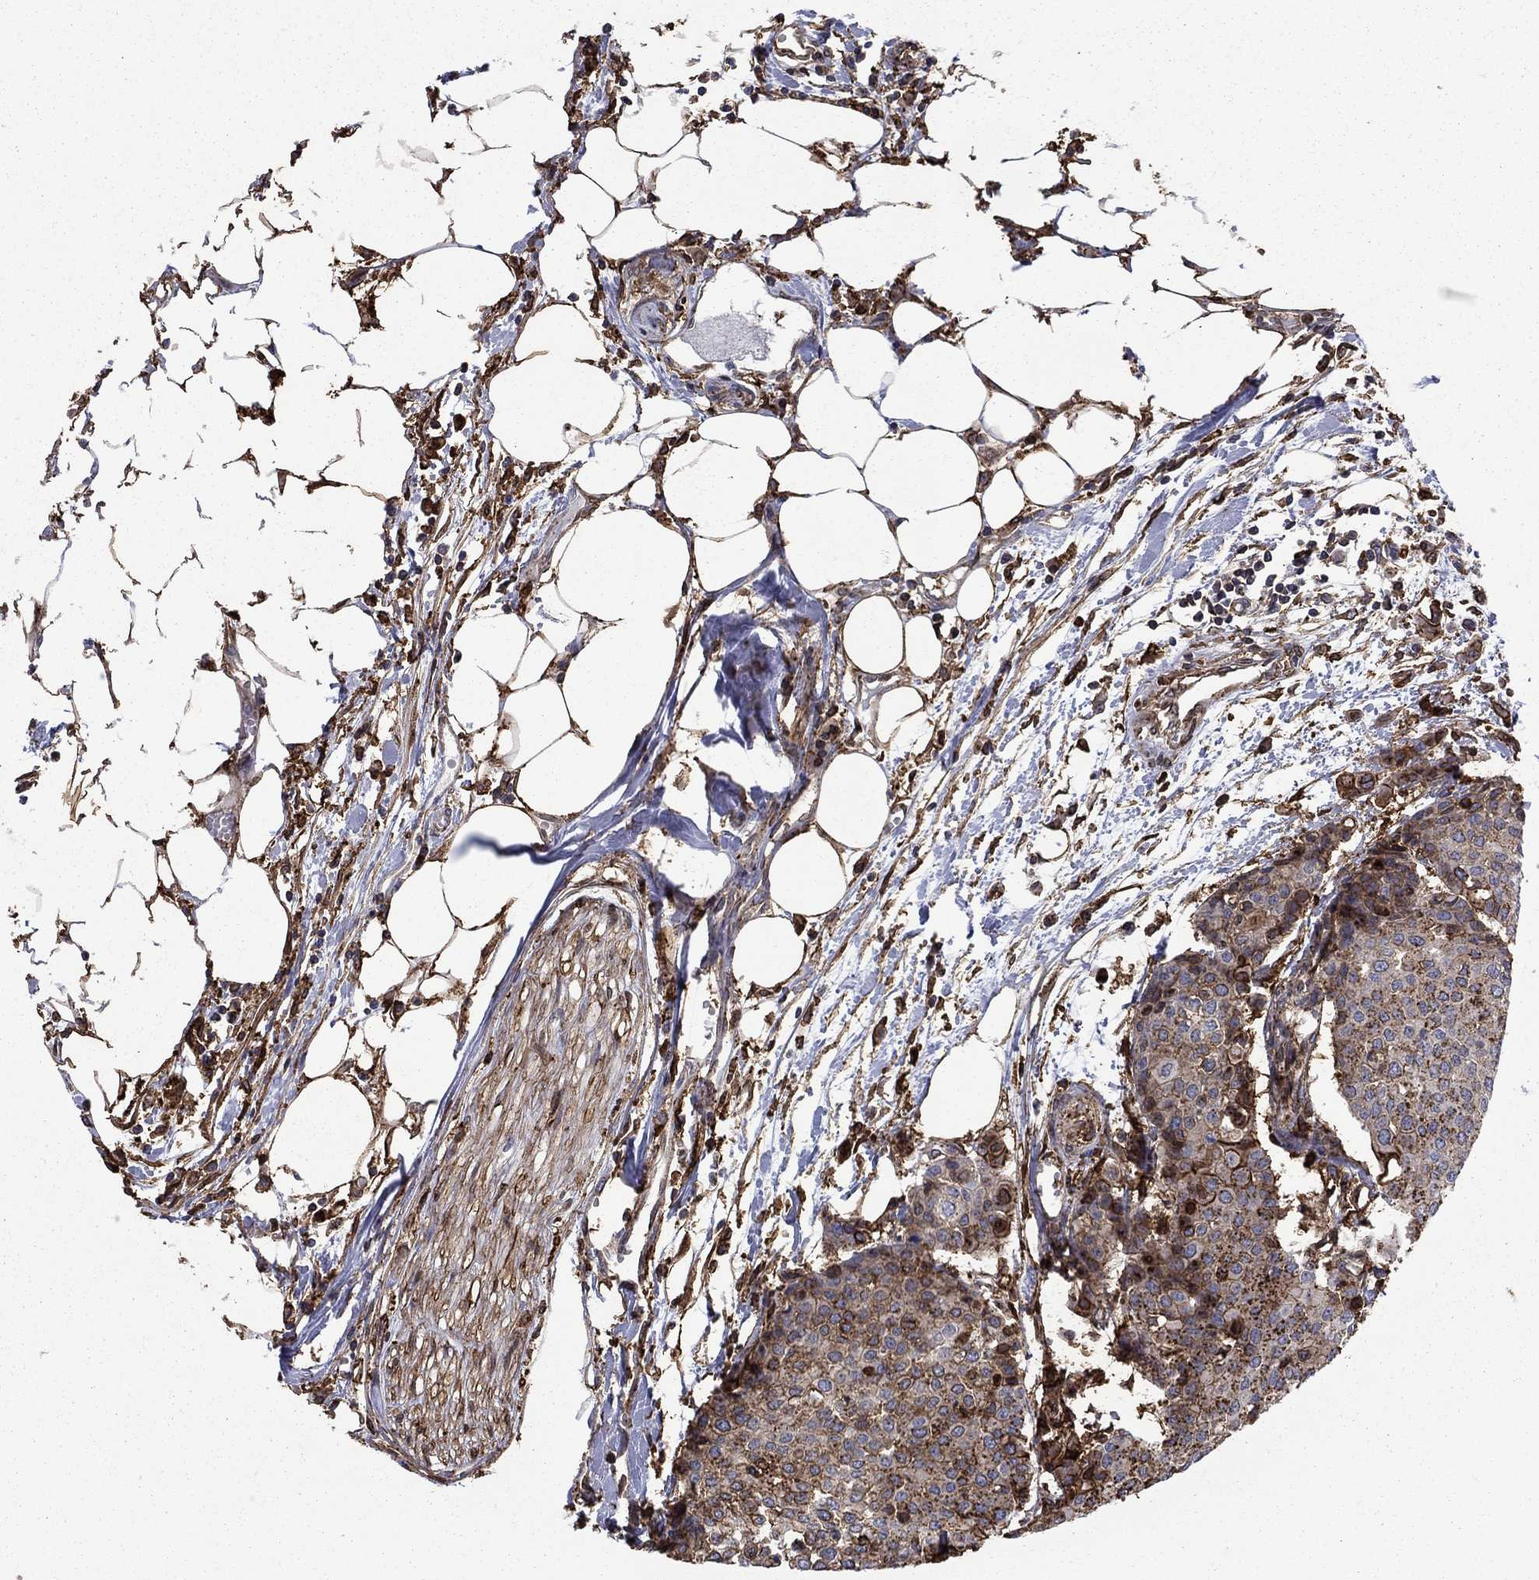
{"staining": {"intensity": "moderate", "quantity": "25%-75%", "location": "cytoplasmic/membranous"}, "tissue": "carcinoid", "cell_type": "Tumor cells", "image_type": "cancer", "snomed": [{"axis": "morphology", "description": "Carcinoid, malignant, NOS"}, {"axis": "topography", "description": "Colon"}], "caption": "Immunohistochemical staining of carcinoid displays medium levels of moderate cytoplasmic/membranous protein expression in about 25%-75% of tumor cells.", "gene": "PLAU", "patient": {"sex": "male", "age": 81}}